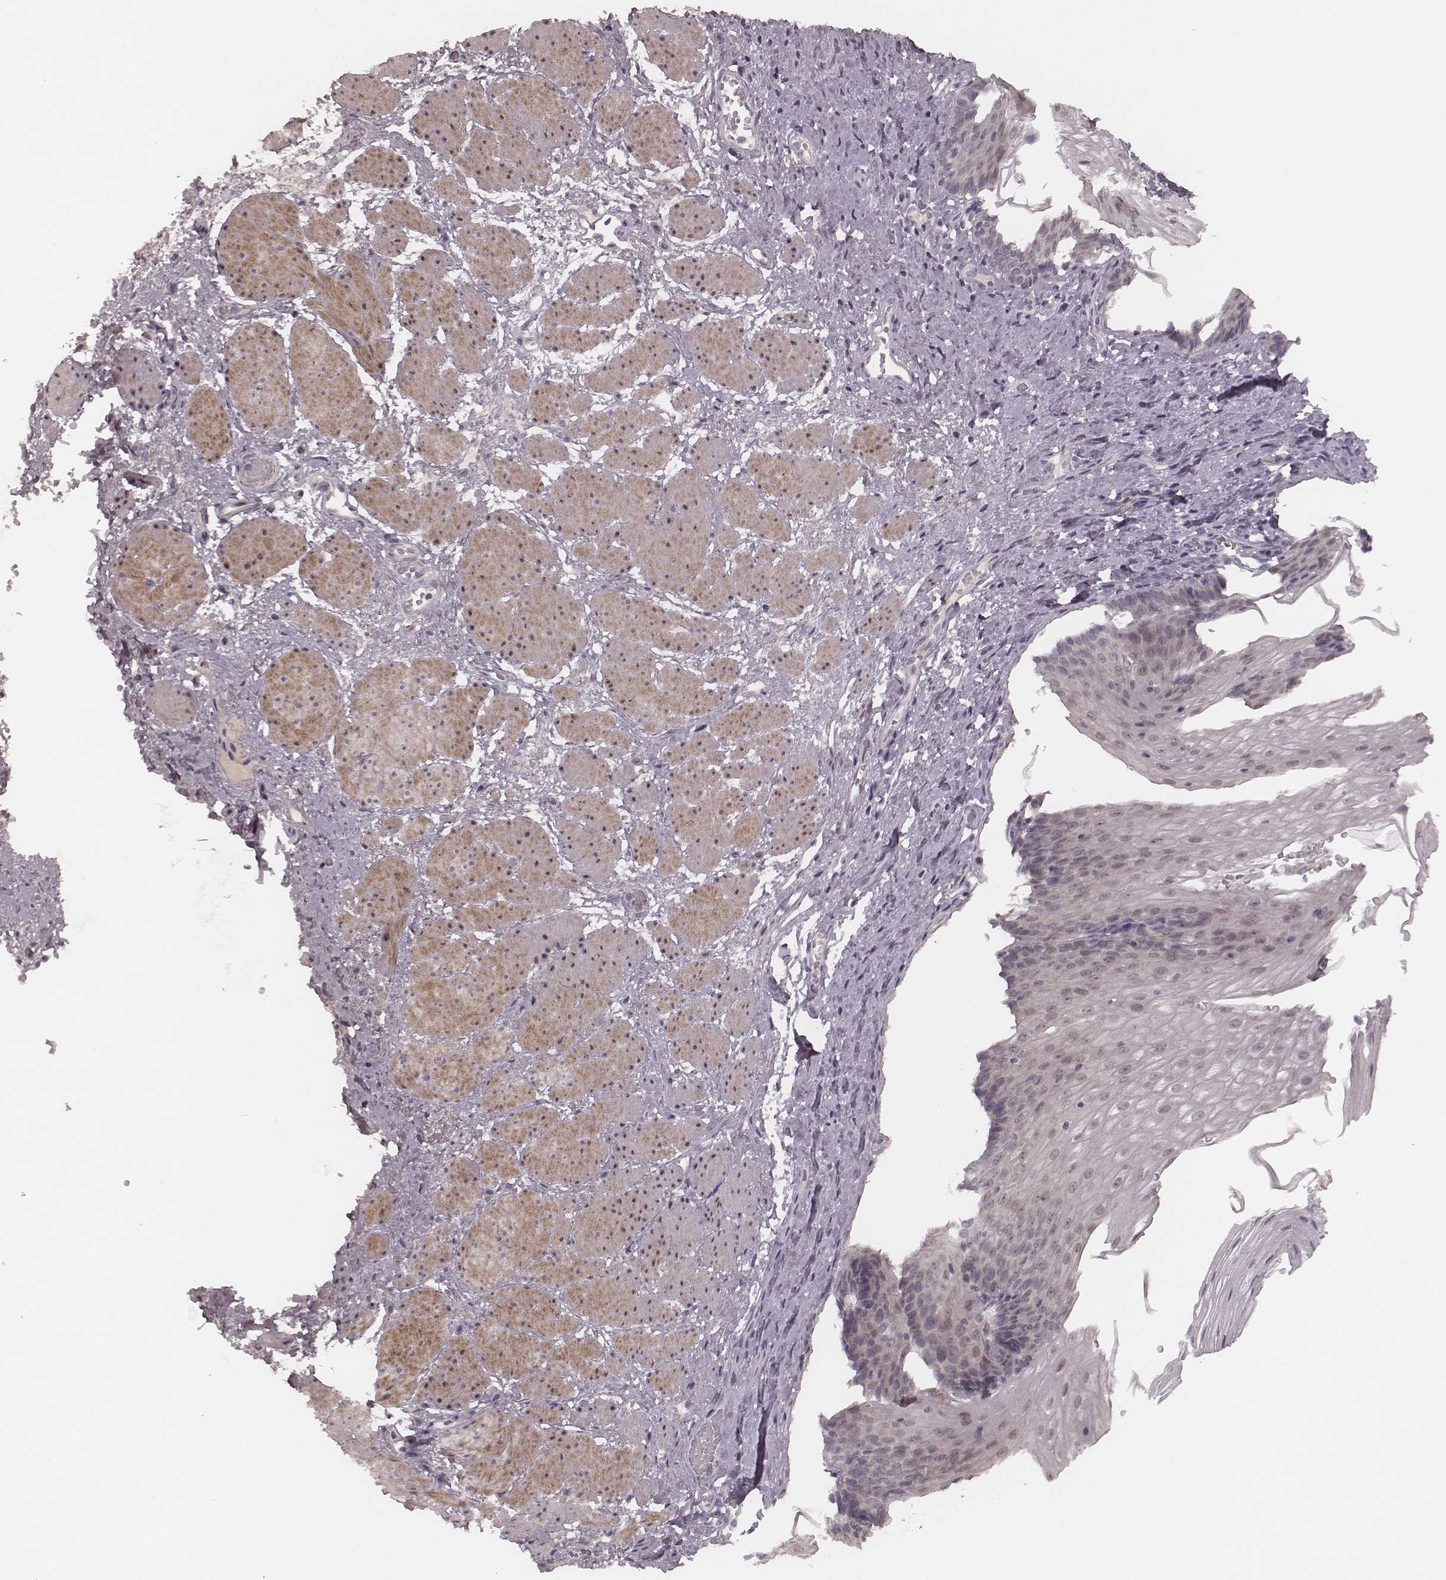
{"staining": {"intensity": "negative", "quantity": "none", "location": "none"}, "tissue": "esophagus", "cell_type": "Squamous epithelial cells", "image_type": "normal", "snomed": [{"axis": "morphology", "description": "Normal tissue, NOS"}, {"axis": "topography", "description": "Esophagus"}], "caption": "This is a histopathology image of IHC staining of normal esophagus, which shows no staining in squamous epithelial cells.", "gene": "FAM13B", "patient": {"sex": "male", "age": 62}}